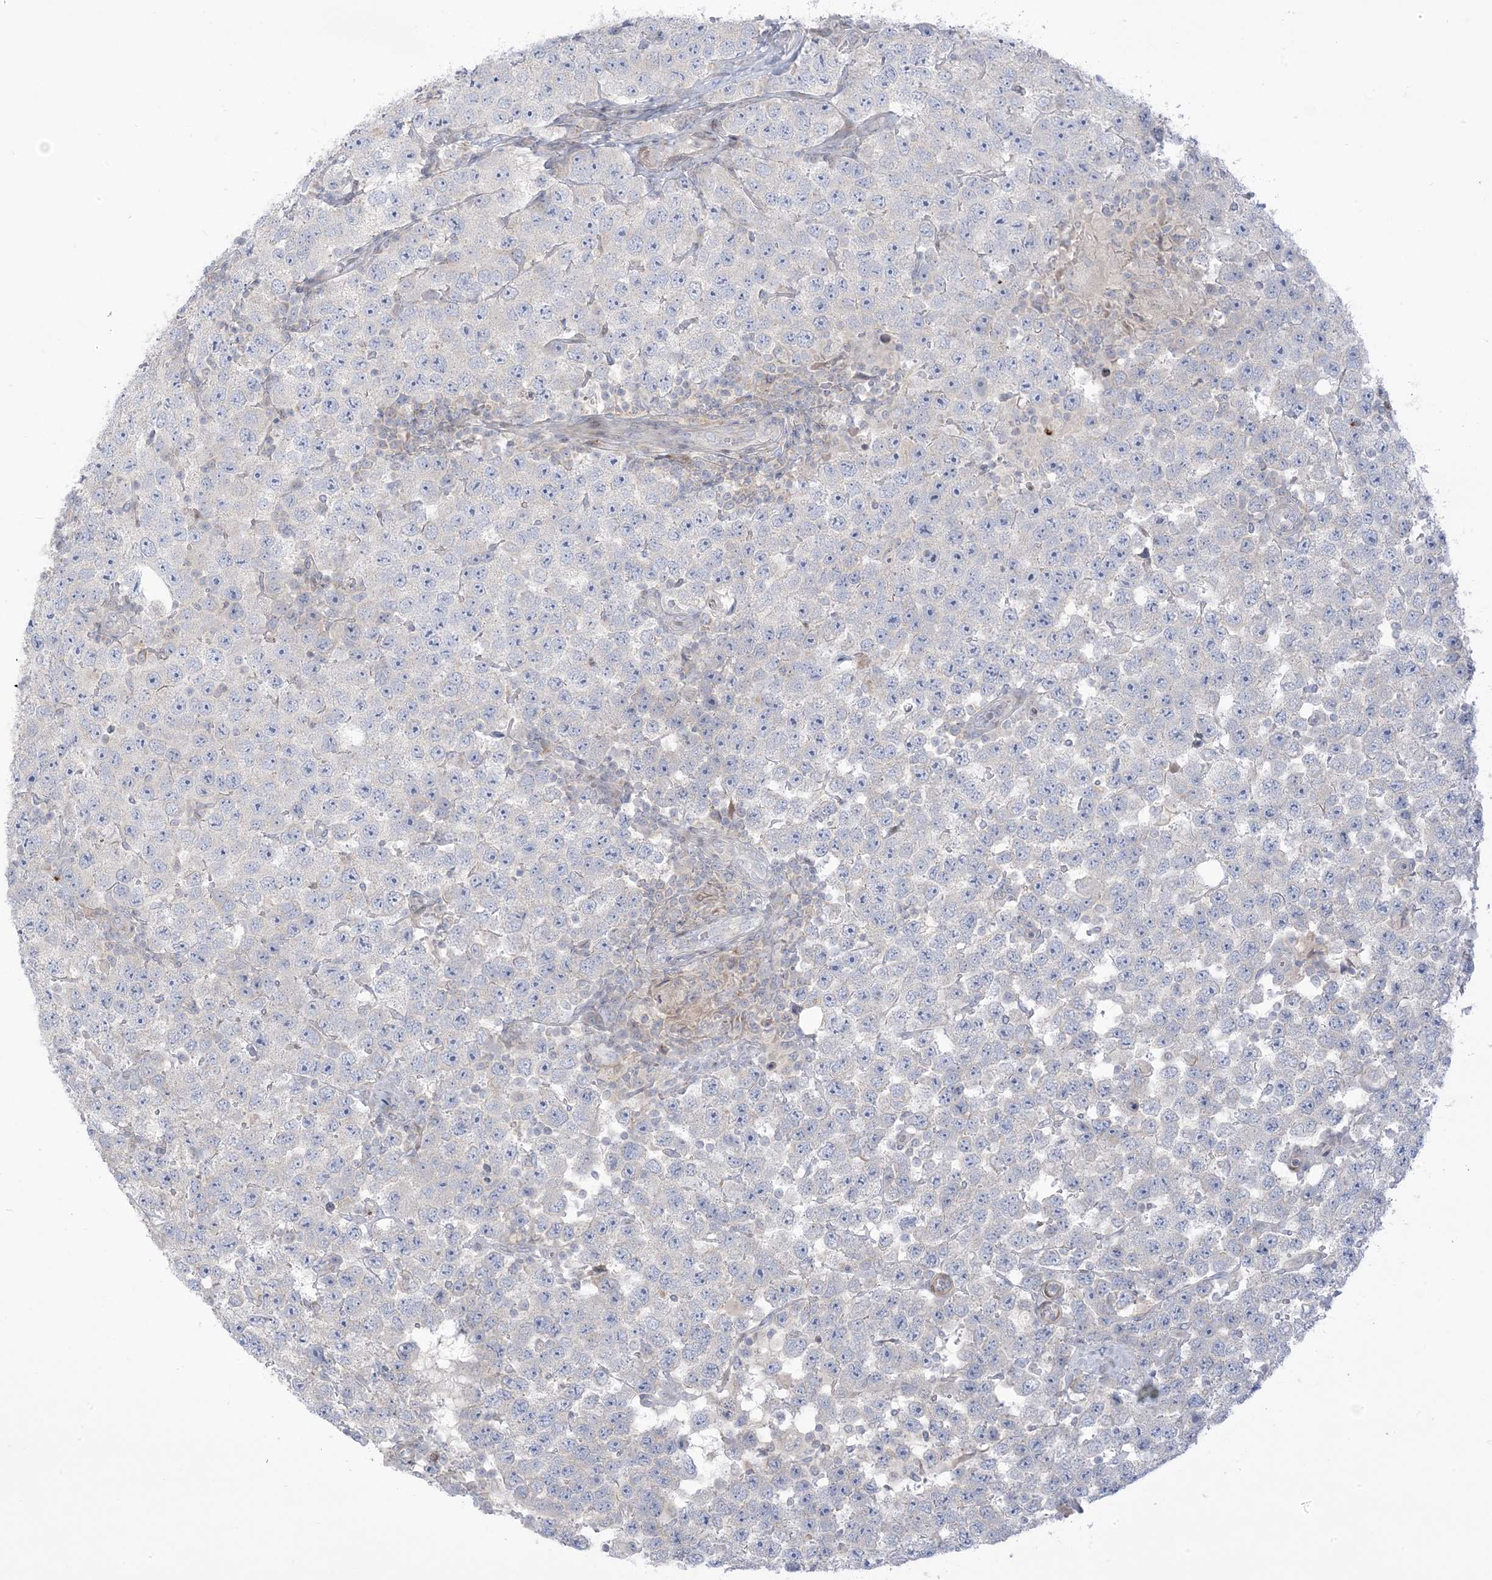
{"staining": {"intensity": "negative", "quantity": "none", "location": "none"}, "tissue": "testis cancer", "cell_type": "Tumor cells", "image_type": "cancer", "snomed": [{"axis": "morphology", "description": "Seminoma, NOS"}, {"axis": "topography", "description": "Testis"}], "caption": "Protein analysis of seminoma (testis) displays no significant positivity in tumor cells. (Brightfield microscopy of DAB (3,3'-diaminobenzidine) immunohistochemistry at high magnification).", "gene": "AFTPH", "patient": {"sex": "male", "age": 28}}